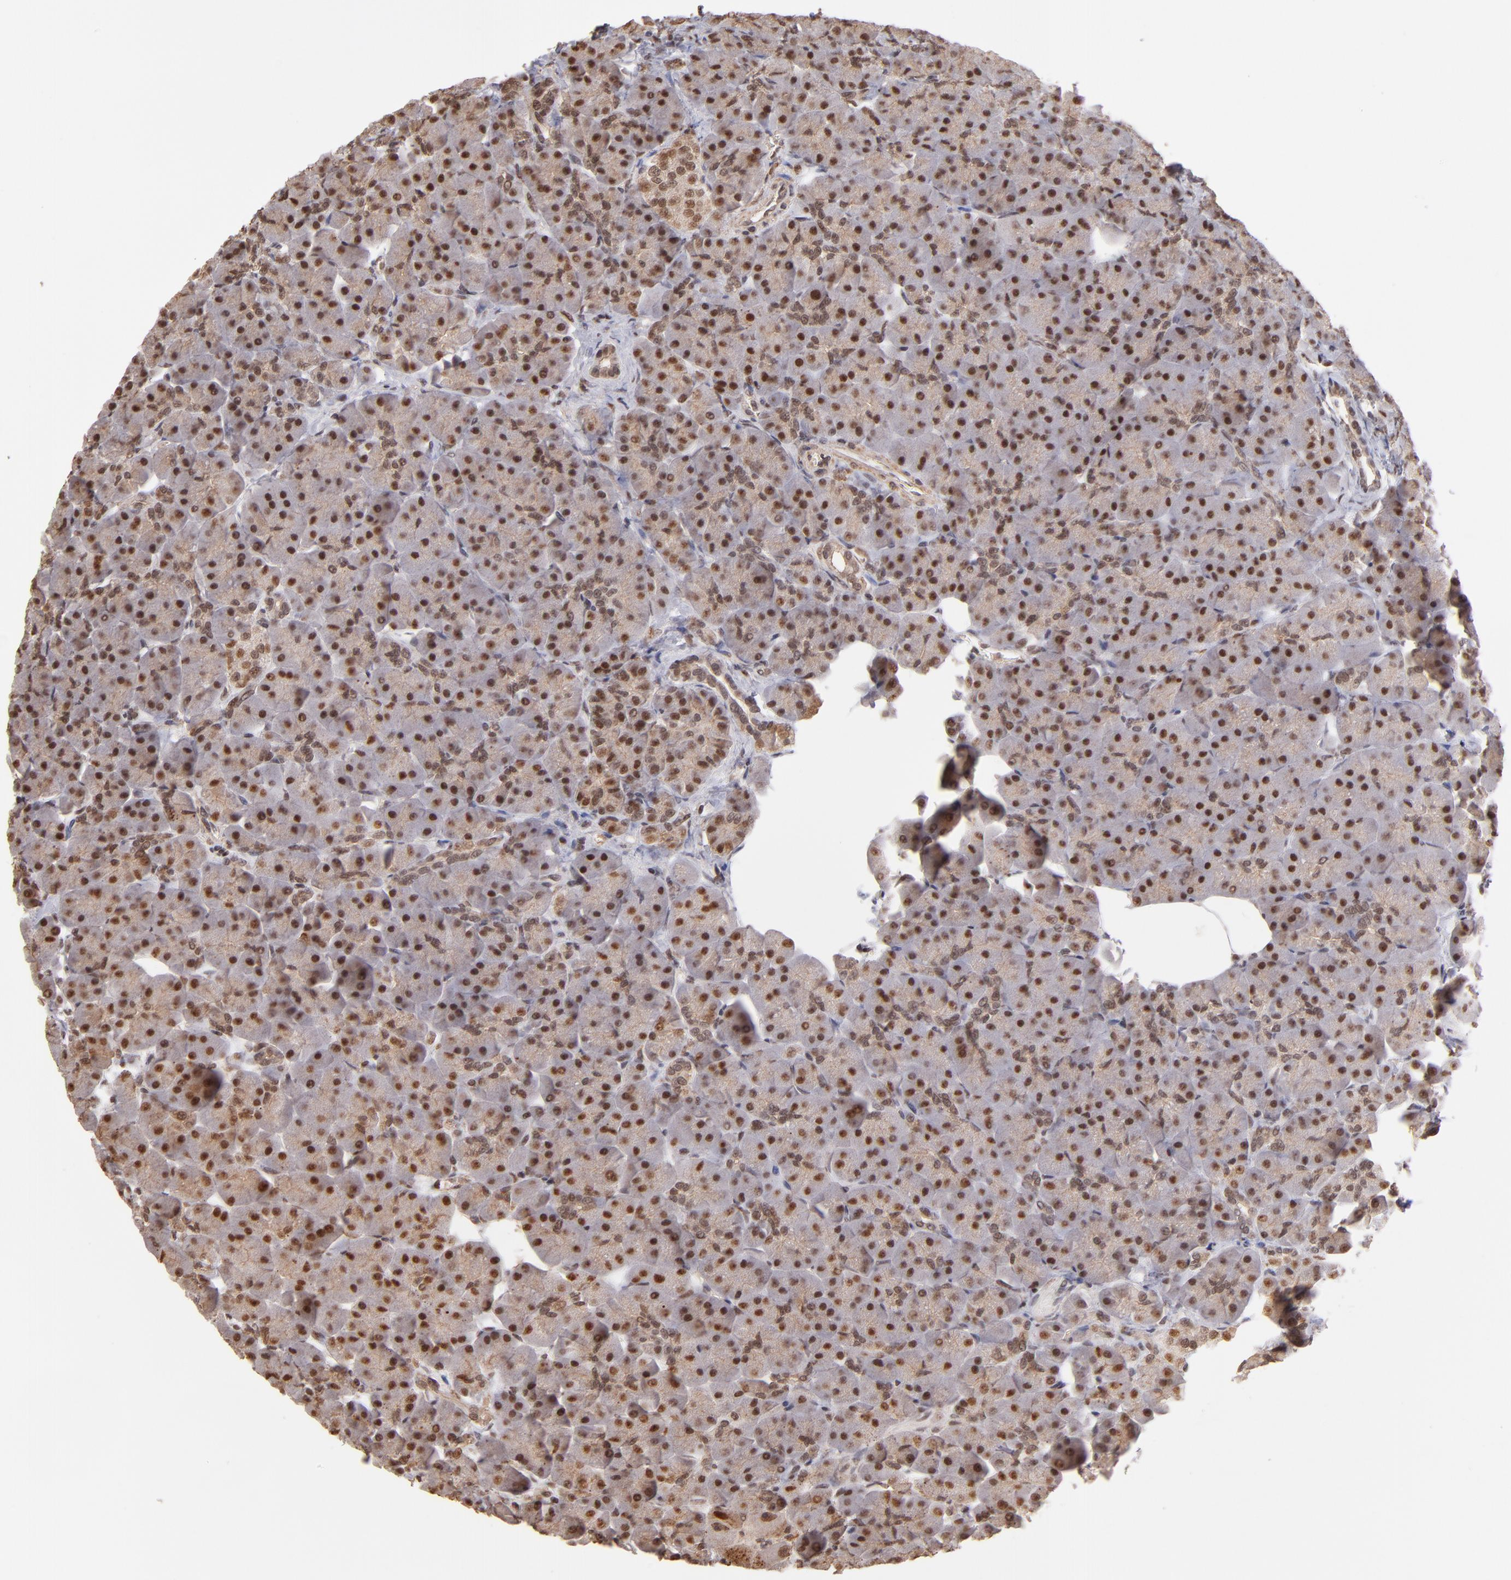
{"staining": {"intensity": "strong", "quantity": ">75%", "location": "nuclear"}, "tissue": "pancreas", "cell_type": "Exocrine glandular cells", "image_type": "normal", "snomed": [{"axis": "morphology", "description": "Normal tissue, NOS"}, {"axis": "topography", "description": "Pancreas"}], "caption": "The image displays staining of normal pancreas, revealing strong nuclear protein staining (brown color) within exocrine glandular cells.", "gene": "TERF2", "patient": {"sex": "male", "age": 66}}